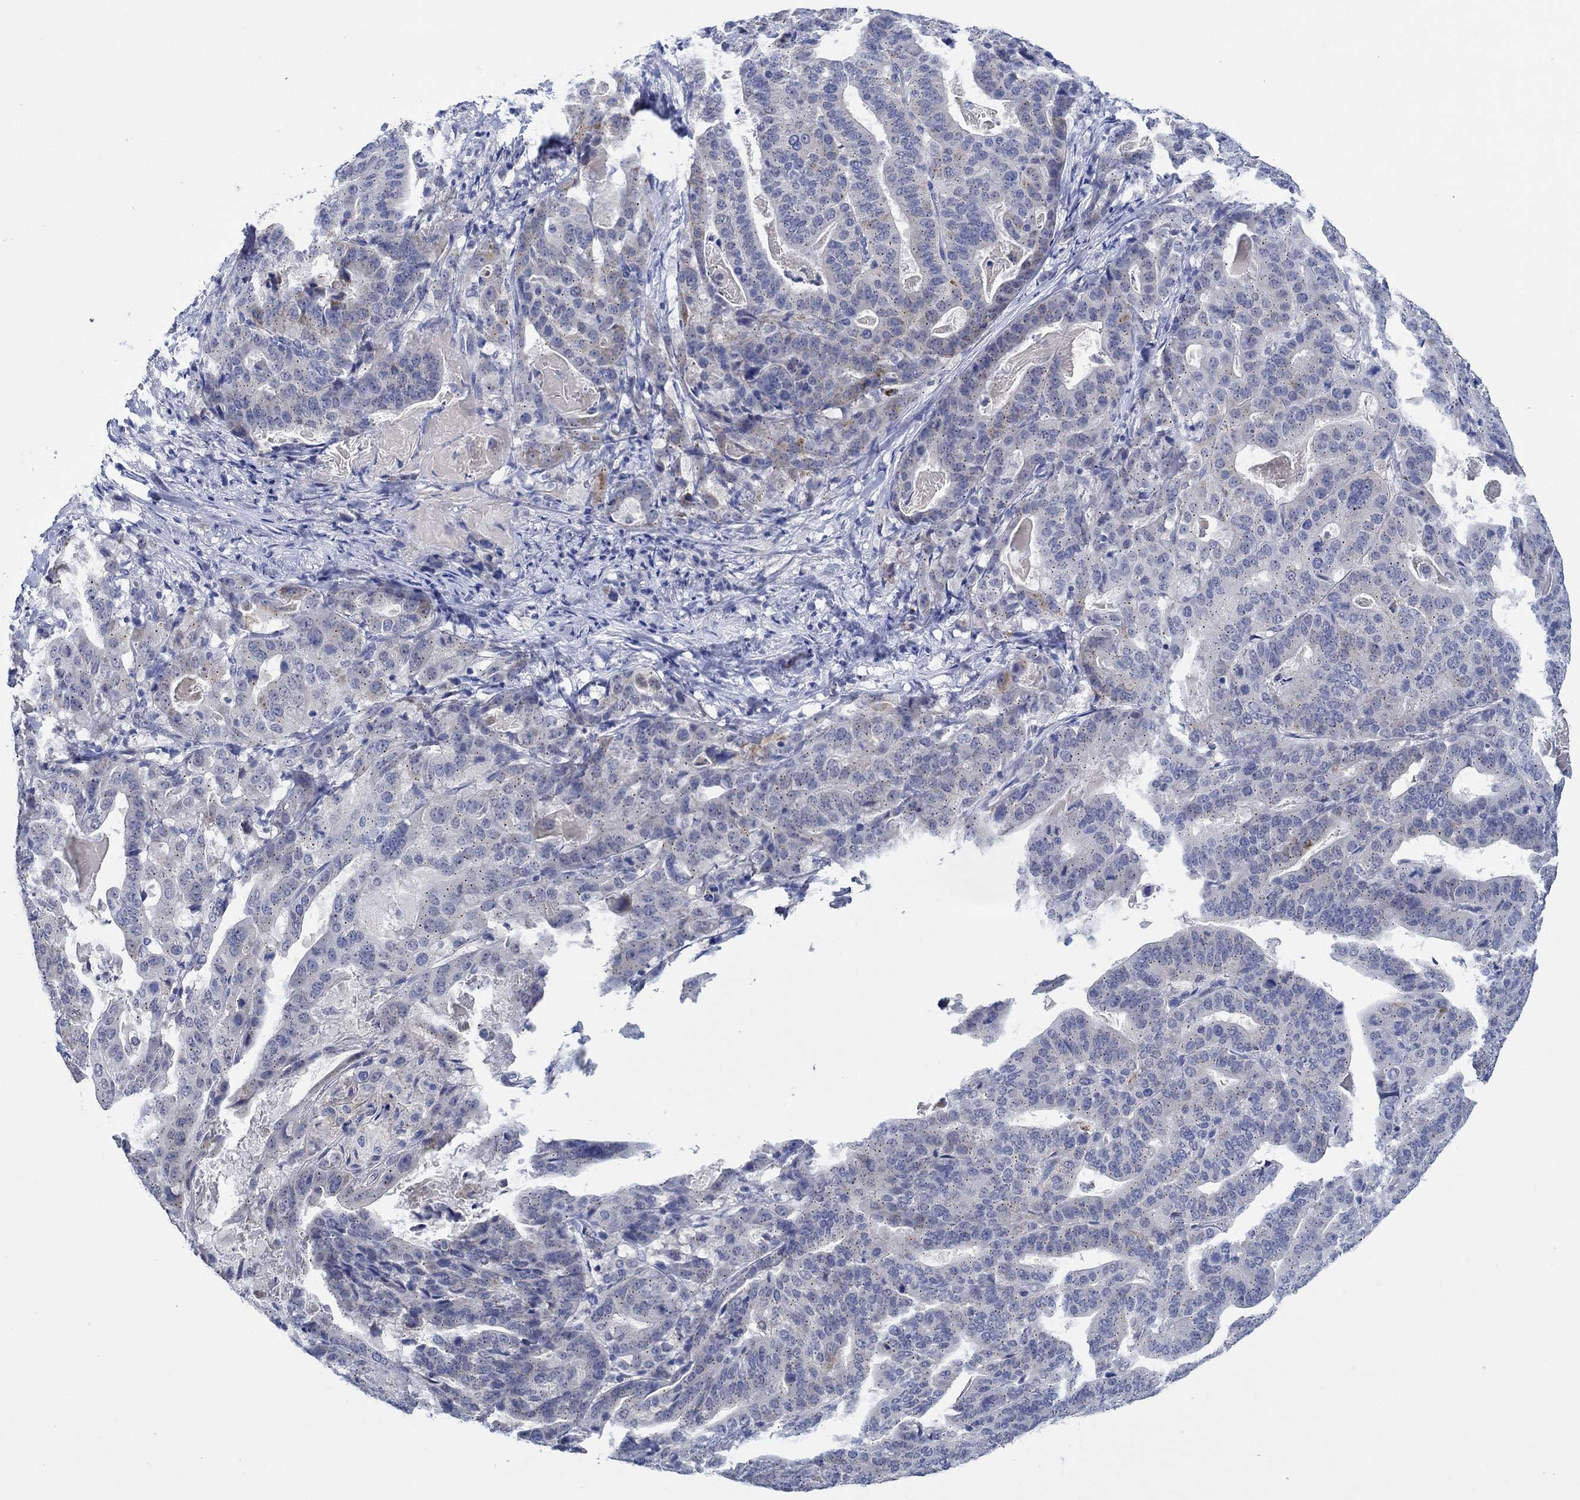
{"staining": {"intensity": "negative", "quantity": "none", "location": "none"}, "tissue": "stomach cancer", "cell_type": "Tumor cells", "image_type": "cancer", "snomed": [{"axis": "morphology", "description": "Adenocarcinoma, NOS"}, {"axis": "topography", "description": "Stomach"}], "caption": "IHC histopathology image of stomach cancer stained for a protein (brown), which exhibits no staining in tumor cells.", "gene": "CPM", "patient": {"sex": "male", "age": 48}}